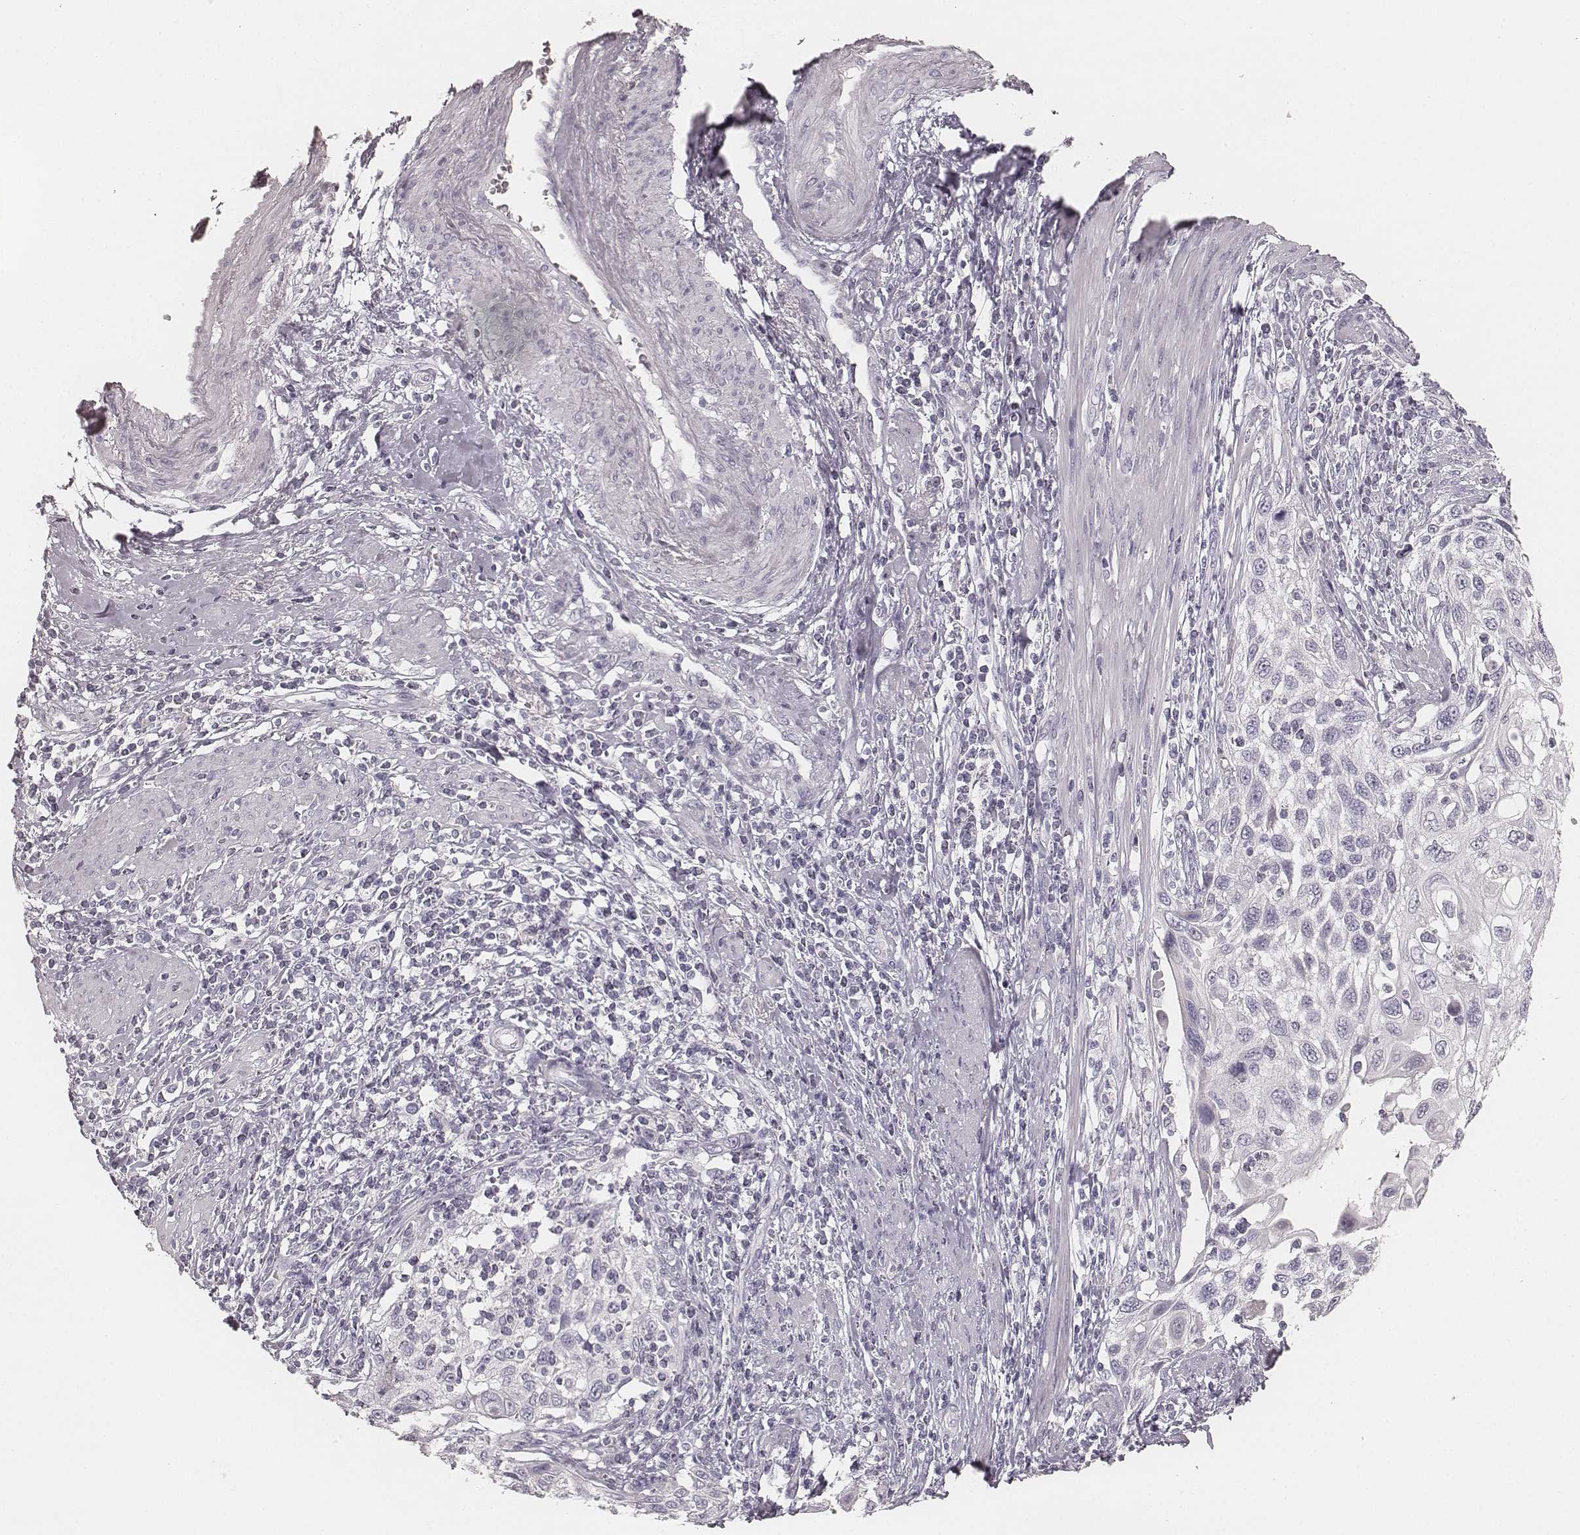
{"staining": {"intensity": "negative", "quantity": "none", "location": "none"}, "tissue": "cervical cancer", "cell_type": "Tumor cells", "image_type": "cancer", "snomed": [{"axis": "morphology", "description": "Squamous cell carcinoma, NOS"}, {"axis": "topography", "description": "Cervix"}], "caption": "High power microscopy histopathology image of an immunohistochemistry (IHC) histopathology image of cervical squamous cell carcinoma, revealing no significant positivity in tumor cells.", "gene": "KRT31", "patient": {"sex": "female", "age": 70}}